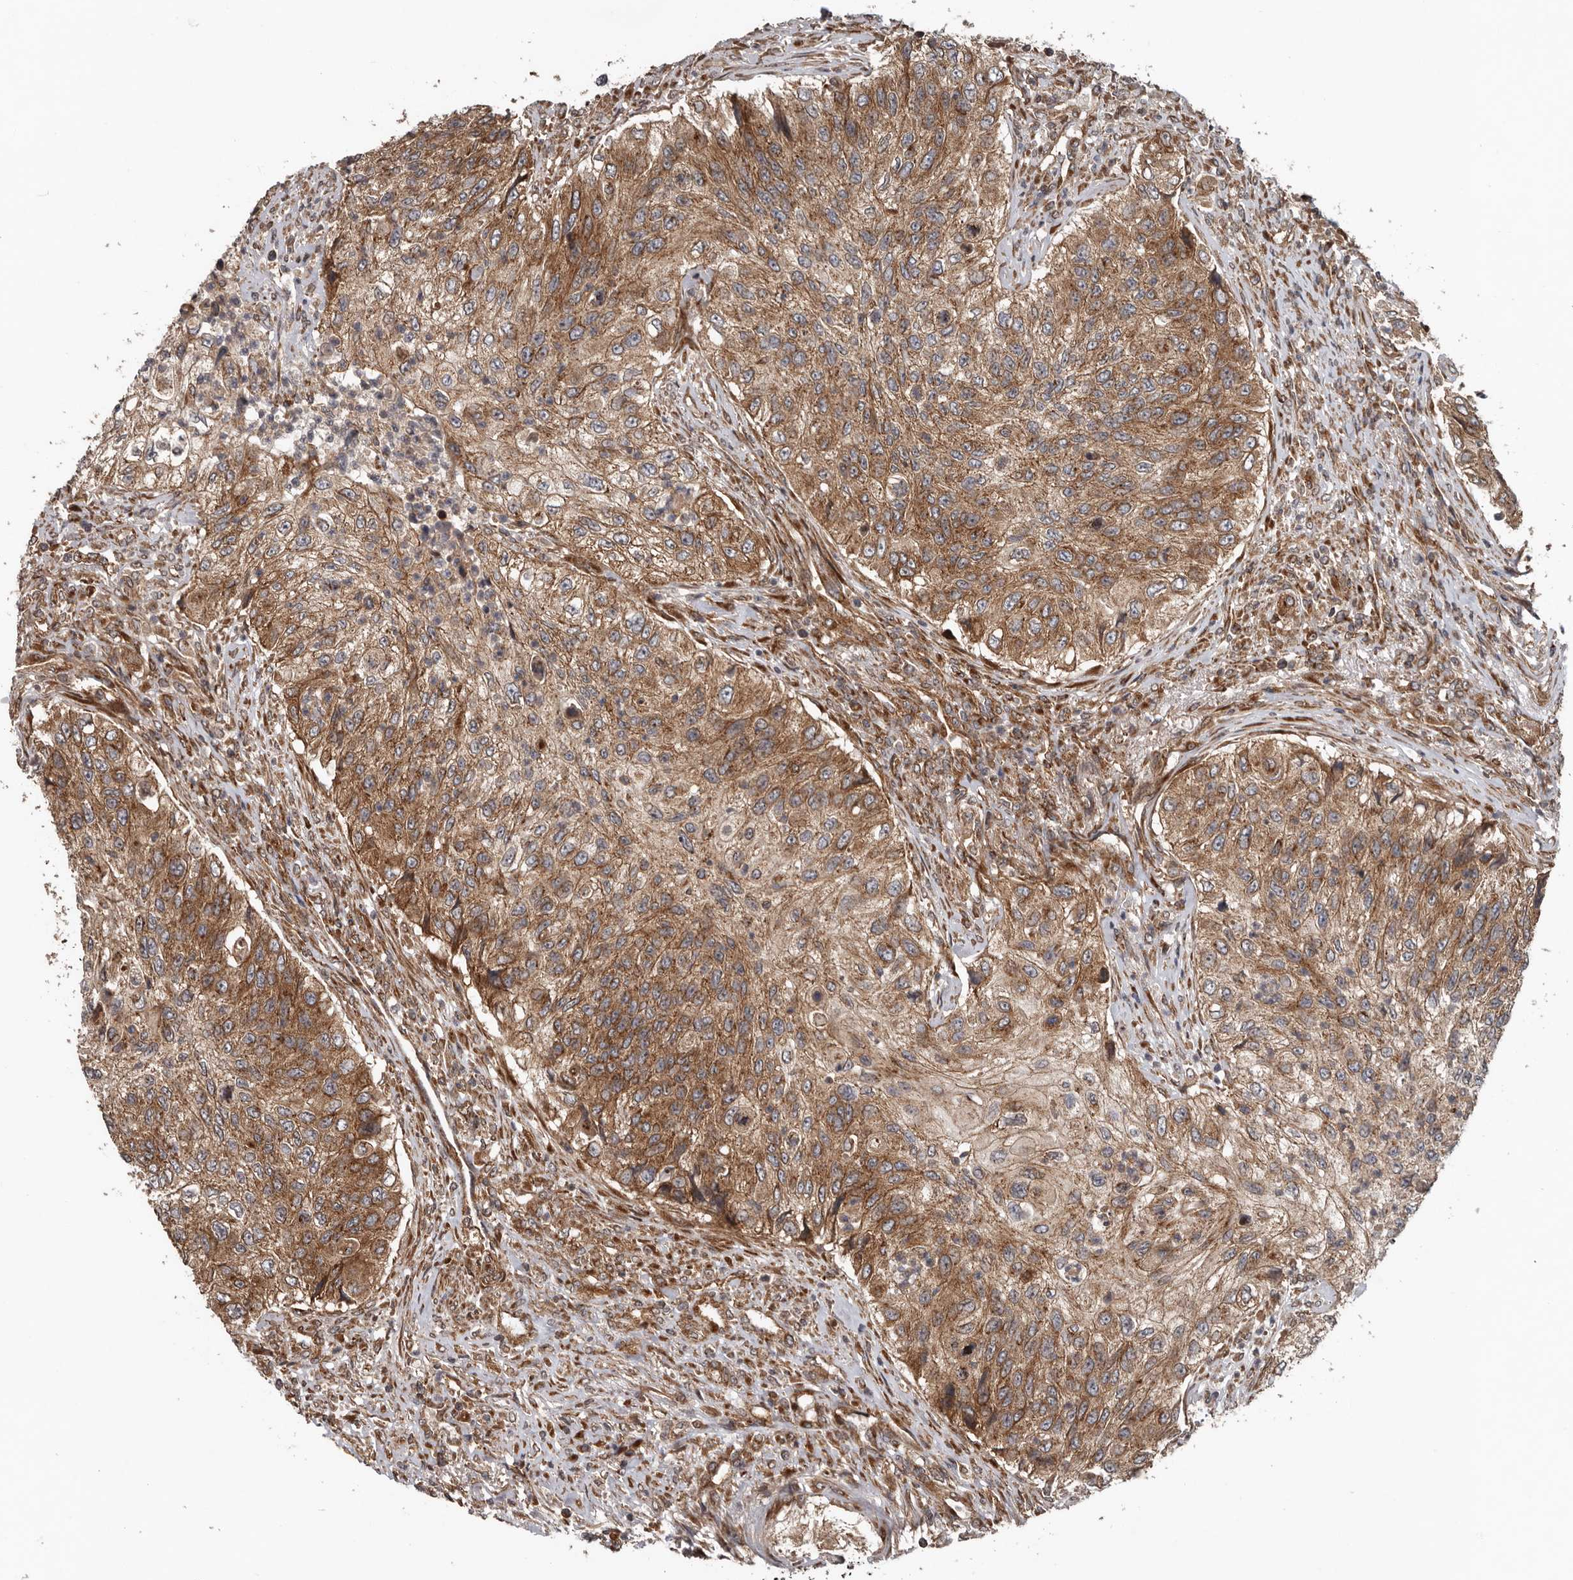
{"staining": {"intensity": "moderate", "quantity": ">75%", "location": "cytoplasmic/membranous"}, "tissue": "urothelial cancer", "cell_type": "Tumor cells", "image_type": "cancer", "snomed": [{"axis": "morphology", "description": "Urothelial carcinoma, High grade"}, {"axis": "topography", "description": "Urinary bladder"}], "caption": "IHC (DAB (3,3'-diaminobenzidine)) staining of urothelial carcinoma (high-grade) shows moderate cytoplasmic/membranous protein positivity in about >75% of tumor cells.", "gene": "CCDC190", "patient": {"sex": "female", "age": 60}}